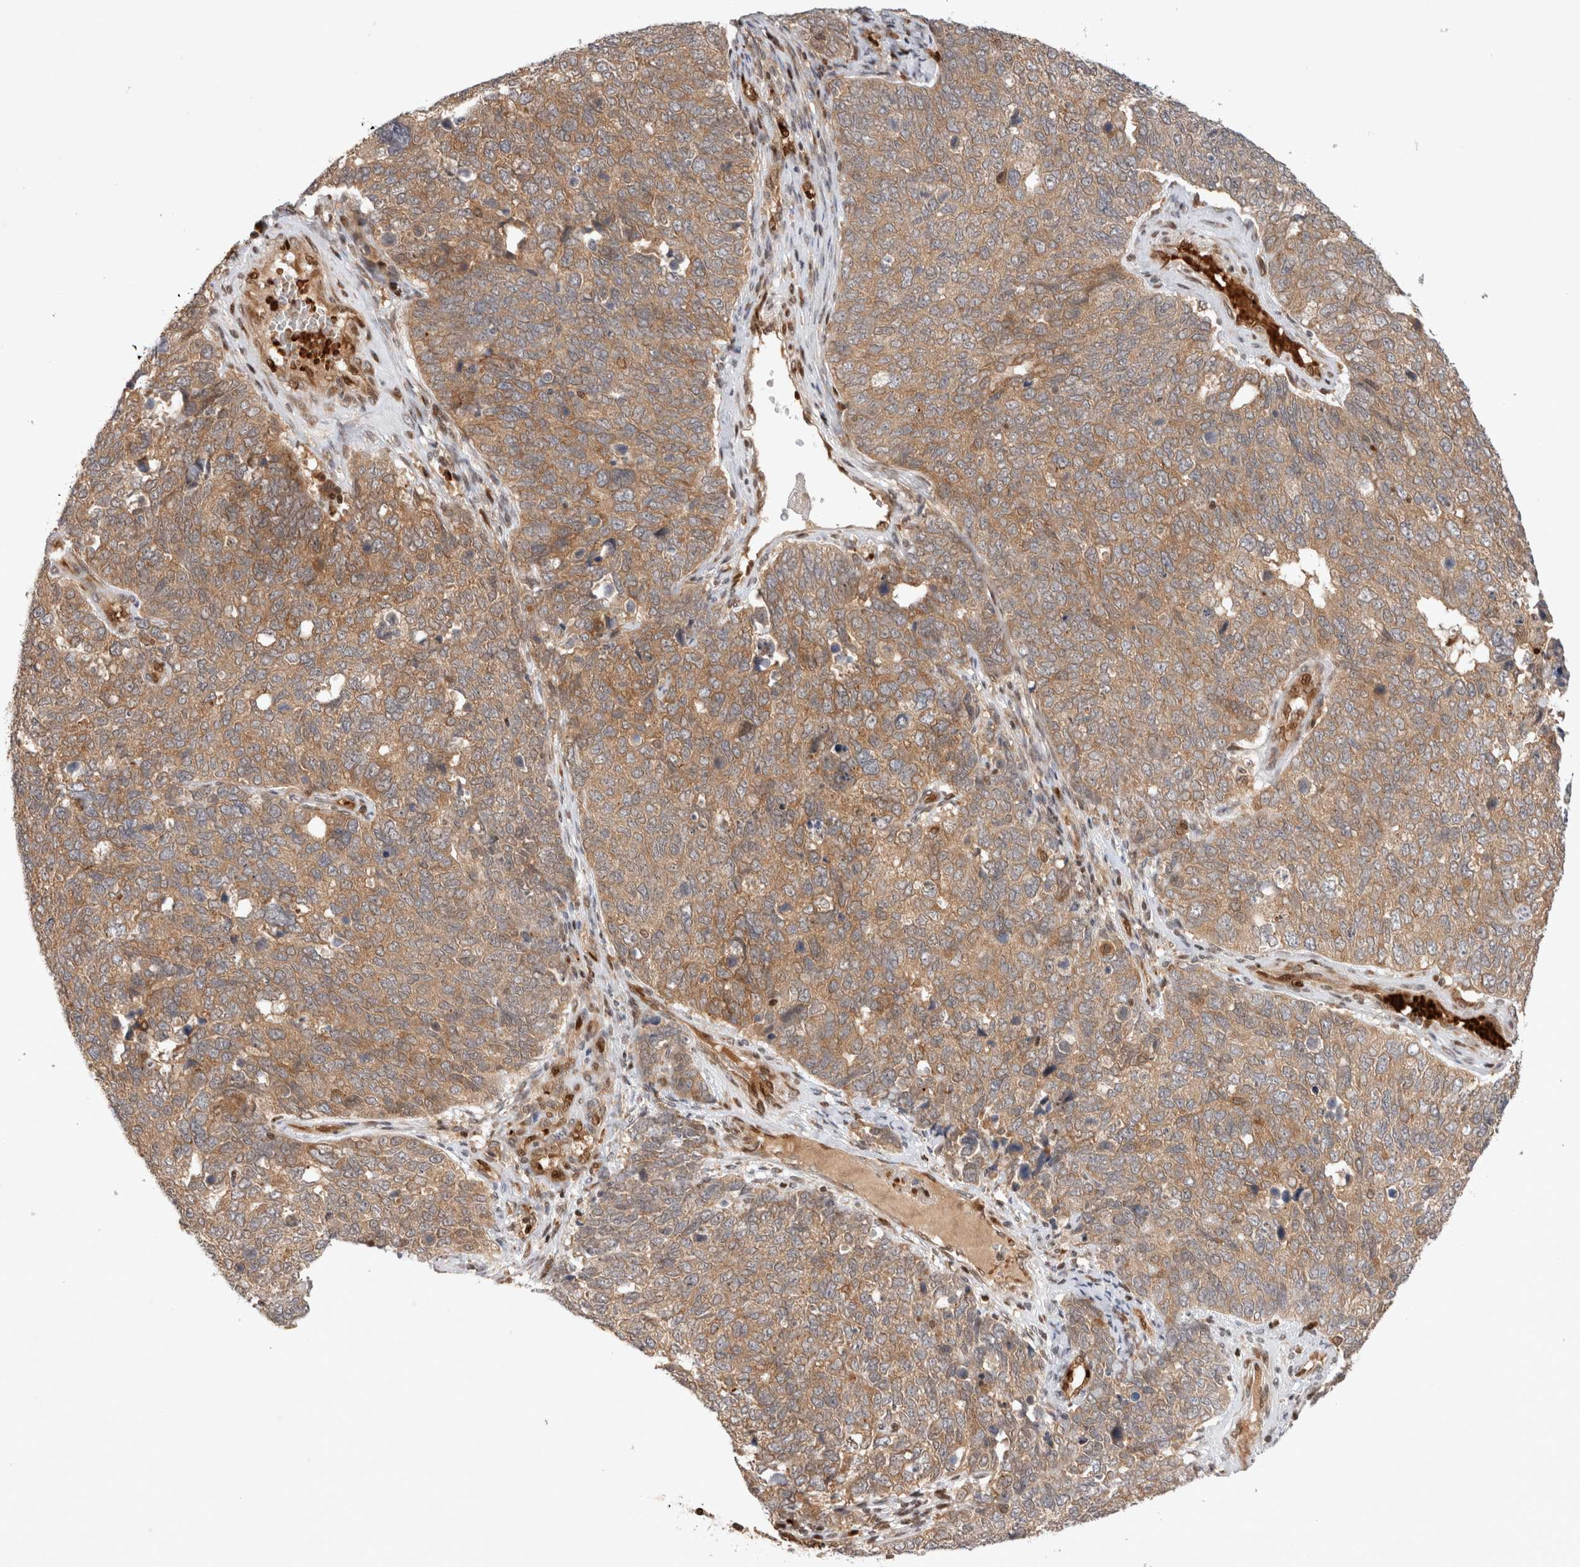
{"staining": {"intensity": "moderate", "quantity": ">75%", "location": "cytoplasmic/membranous"}, "tissue": "cervical cancer", "cell_type": "Tumor cells", "image_type": "cancer", "snomed": [{"axis": "morphology", "description": "Squamous cell carcinoma, NOS"}, {"axis": "topography", "description": "Cervix"}], "caption": "A brown stain shows moderate cytoplasmic/membranous expression of a protein in human cervical cancer tumor cells. (Brightfield microscopy of DAB IHC at high magnification).", "gene": "OTUD6B", "patient": {"sex": "female", "age": 63}}